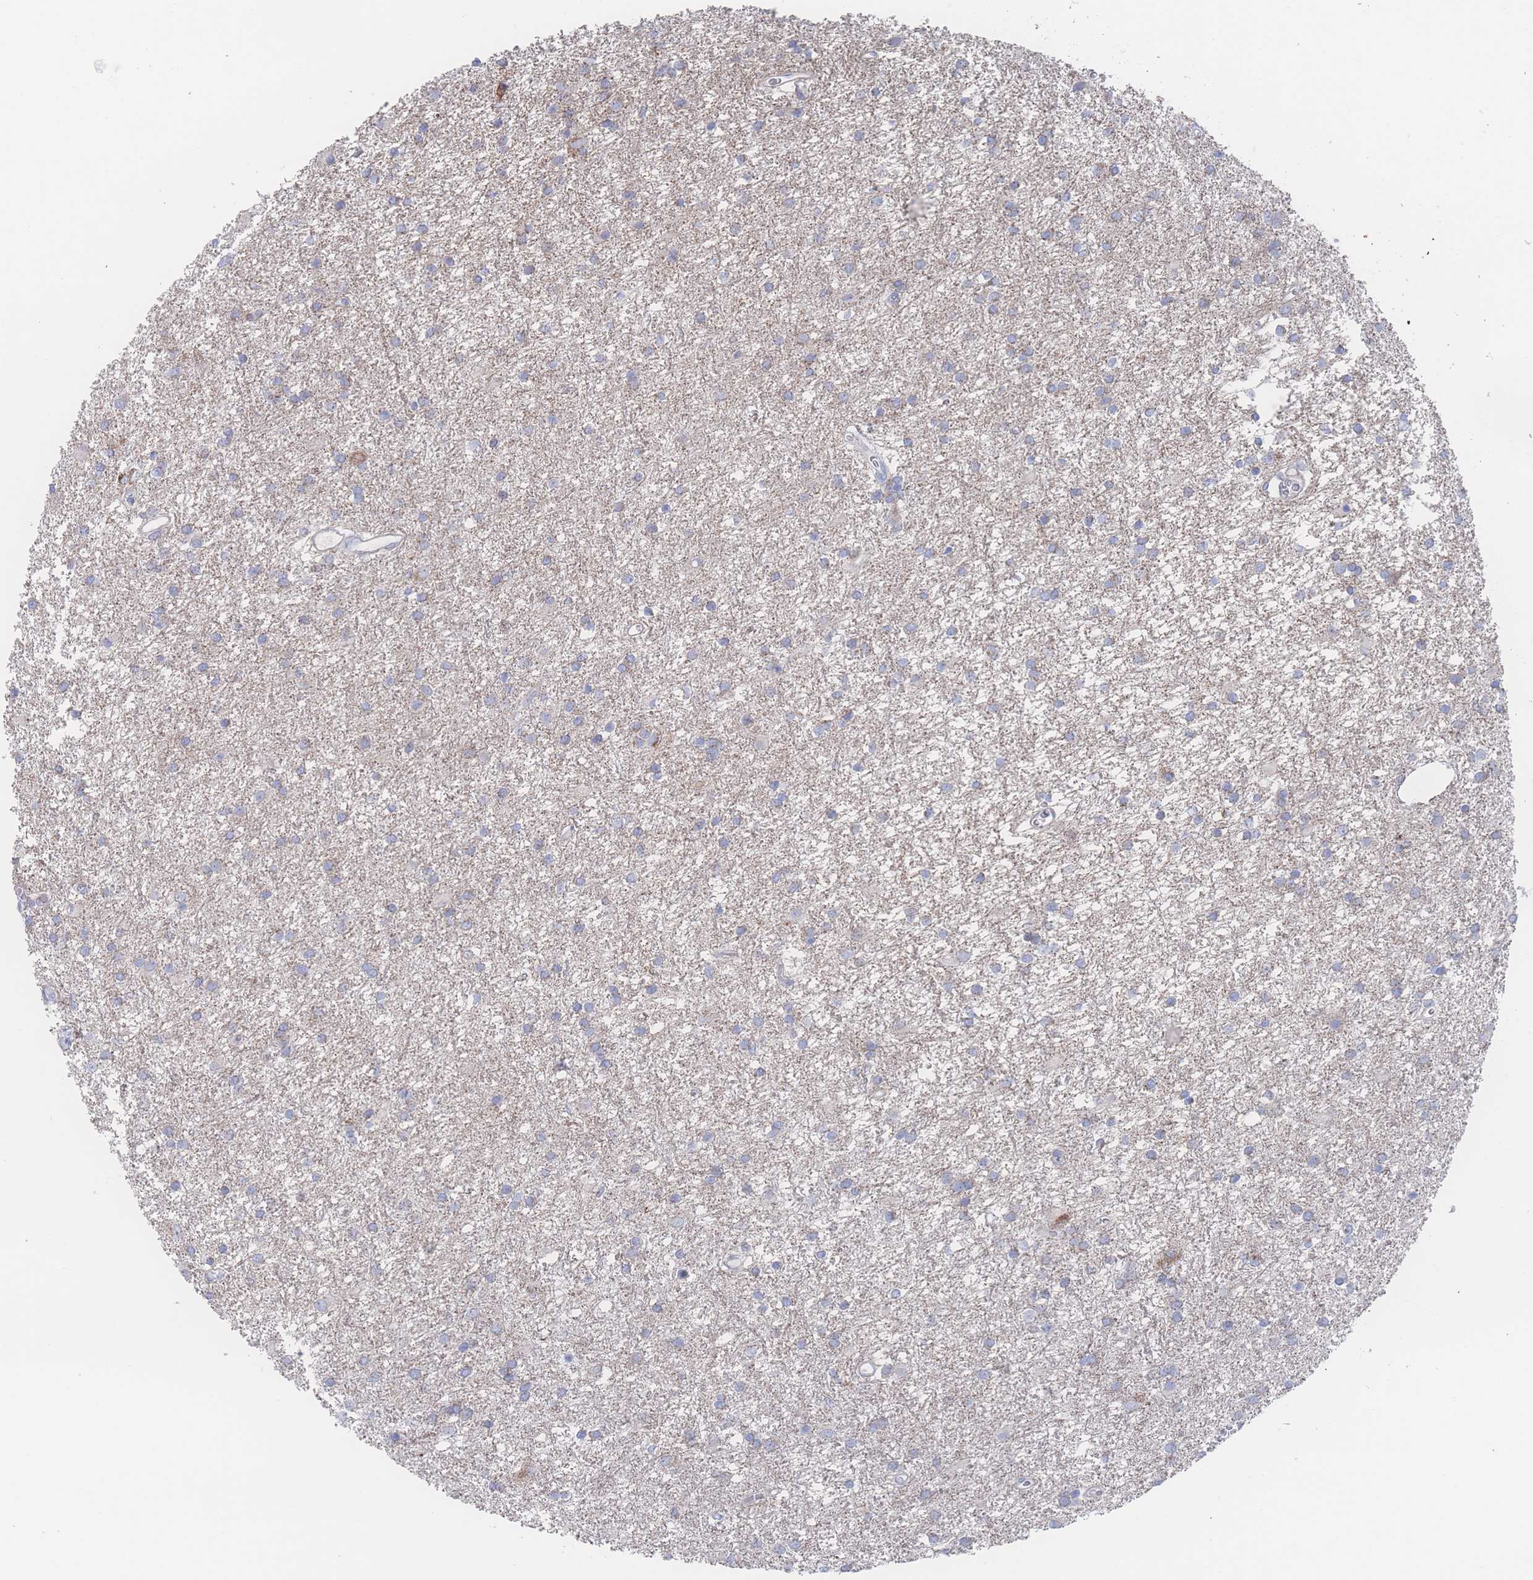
{"staining": {"intensity": "negative", "quantity": "none", "location": "none"}, "tissue": "glioma", "cell_type": "Tumor cells", "image_type": "cancer", "snomed": [{"axis": "morphology", "description": "Glioma, malignant, High grade"}, {"axis": "topography", "description": "Brain"}], "caption": "Tumor cells are negative for brown protein staining in glioma.", "gene": "SNPH", "patient": {"sex": "female", "age": 50}}